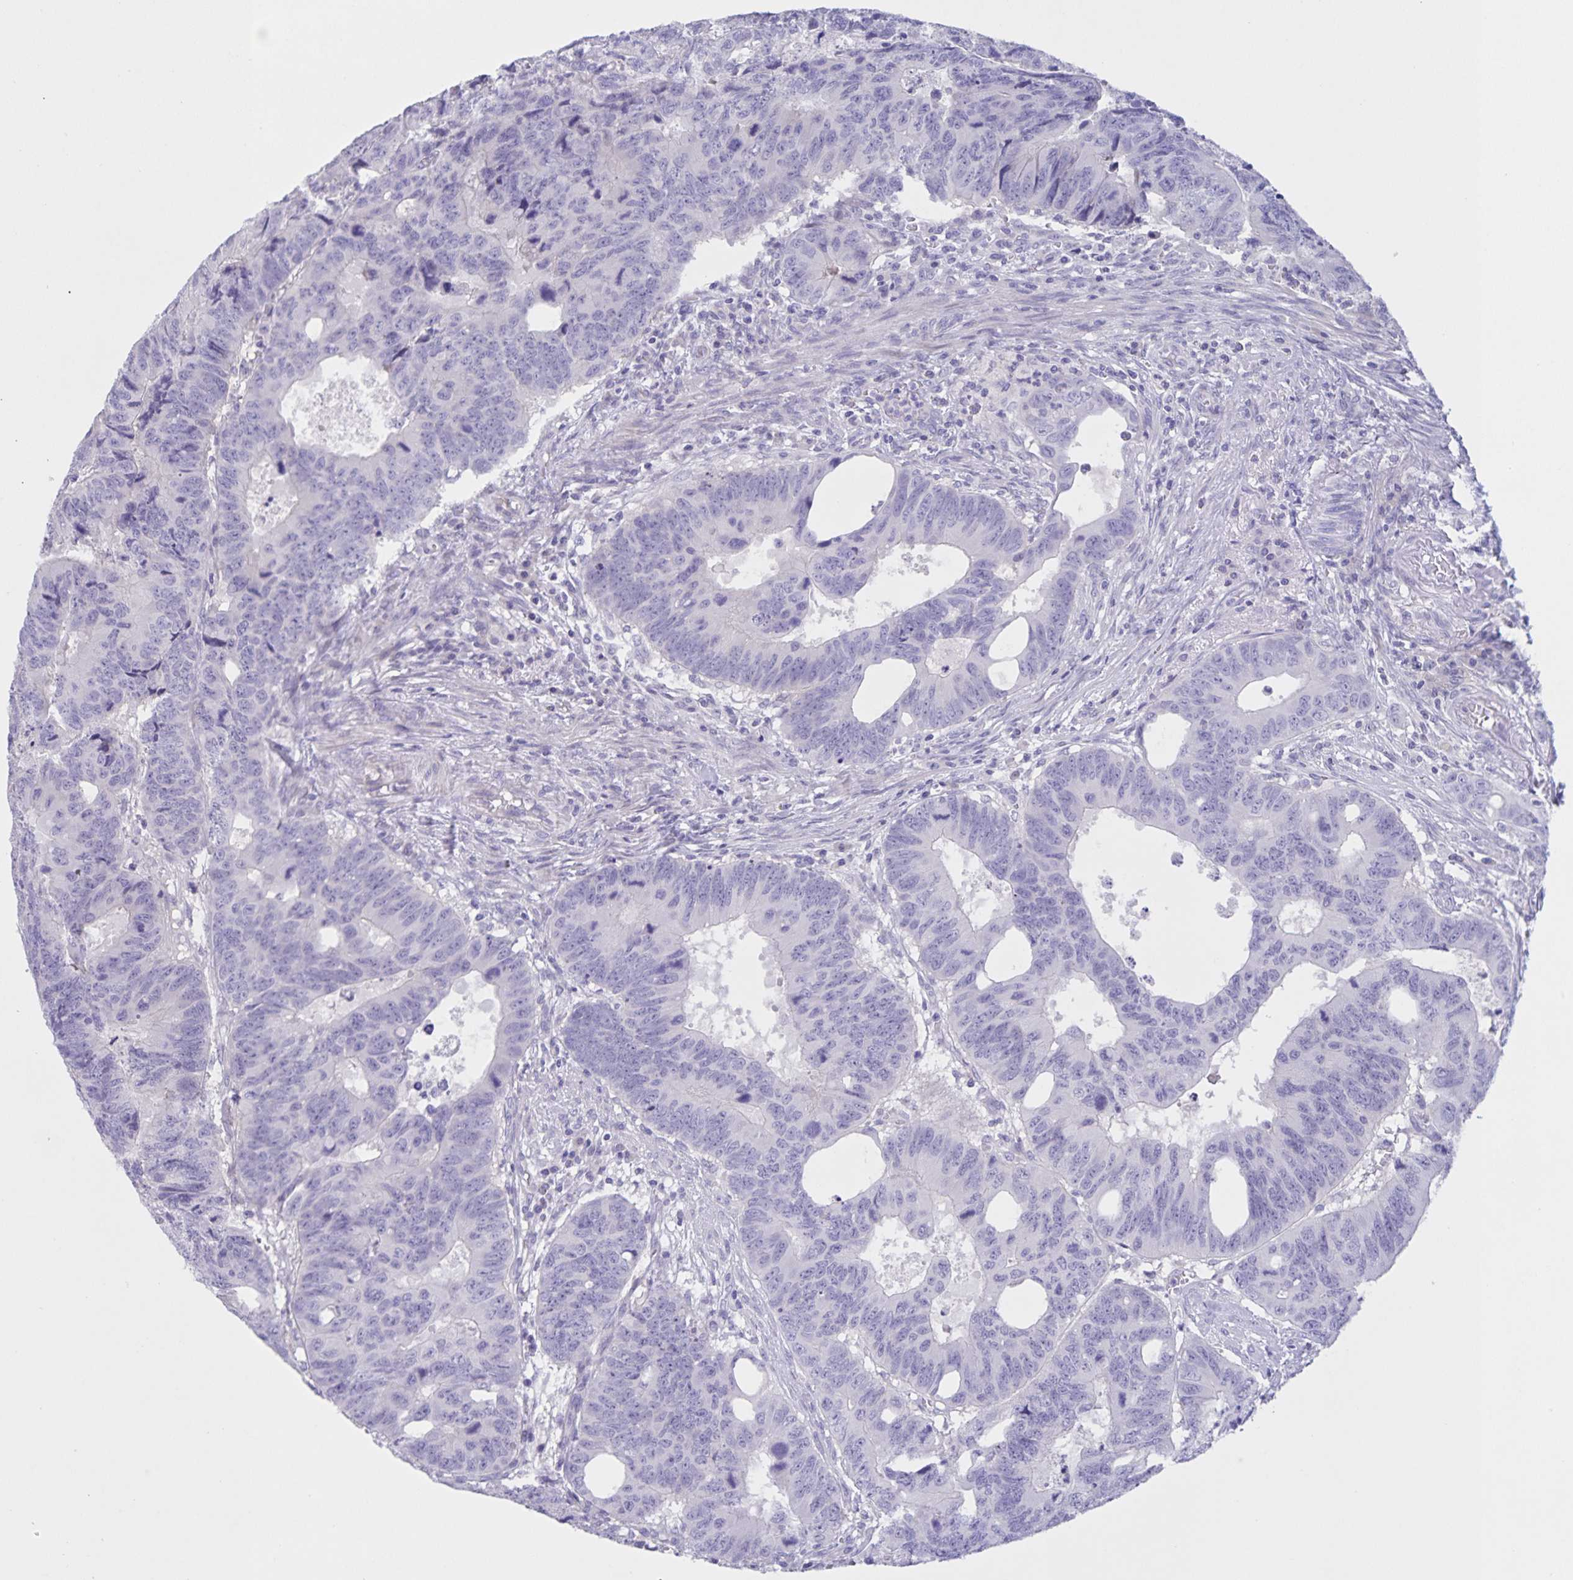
{"staining": {"intensity": "negative", "quantity": "none", "location": "none"}, "tissue": "colorectal cancer", "cell_type": "Tumor cells", "image_type": "cancer", "snomed": [{"axis": "morphology", "description": "Adenocarcinoma, NOS"}, {"axis": "topography", "description": "Colon"}], "caption": "DAB immunohistochemical staining of human colorectal adenocarcinoma reveals no significant staining in tumor cells. (Brightfield microscopy of DAB immunohistochemistry at high magnification).", "gene": "DMGDH", "patient": {"sex": "male", "age": 62}}